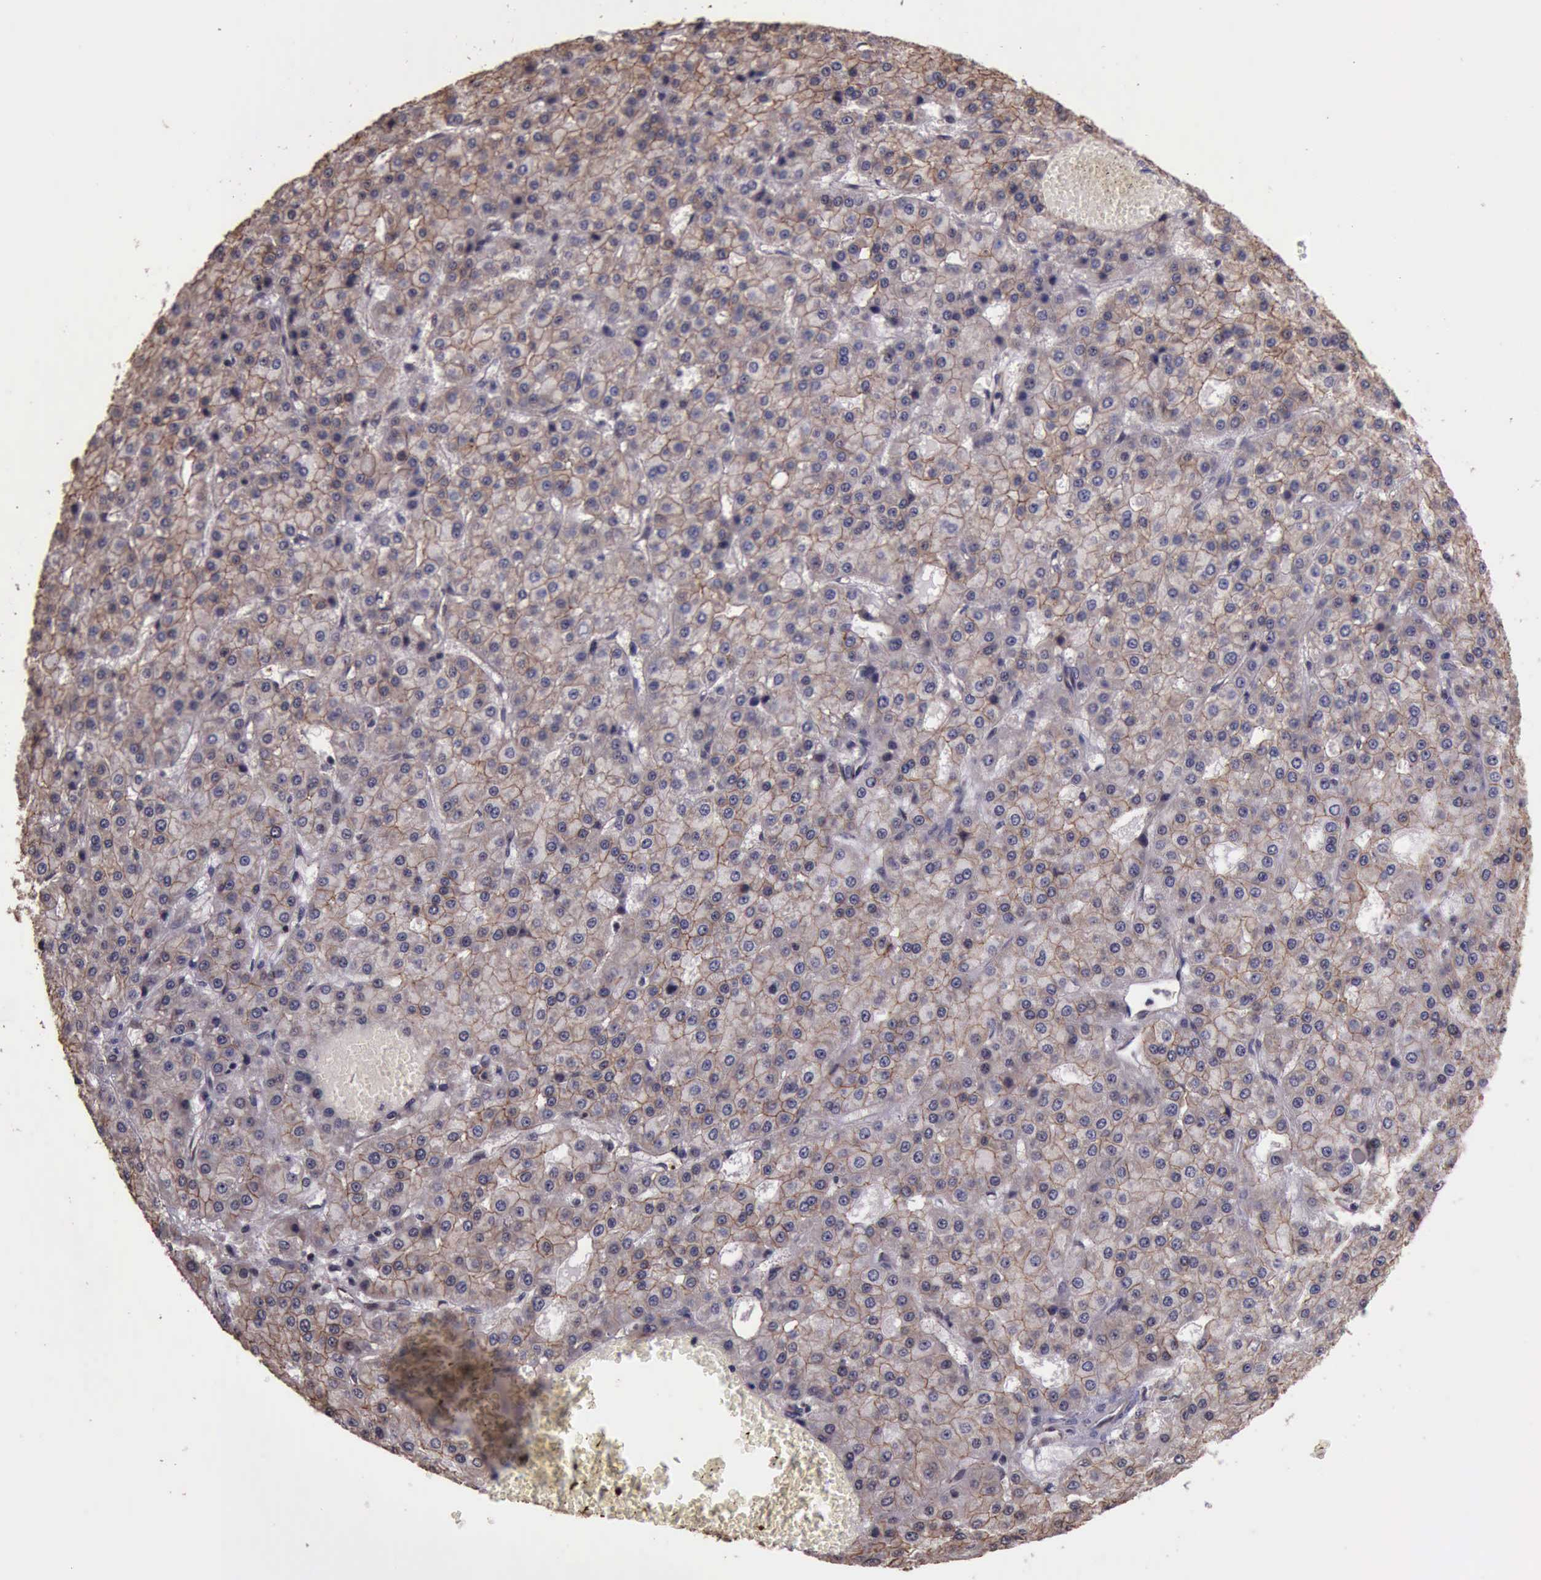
{"staining": {"intensity": "weak", "quantity": ">75%", "location": "cytoplasmic/membranous"}, "tissue": "liver cancer", "cell_type": "Tumor cells", "image_type": "cancer", "snomed": [{"axis": "morphology", "description": "Carcinoma, Hepatocellular, NOS"}, {"axis": "topography", "description": "Liver"}], "caption": "Hepatocellular carcinoma (liver) tissue demonstrates weak cytoplasmic/membranous staining in about >75% of tumor cells", "gene": "CTNNB1", "patient": {"sex": "male", "age": 47}}